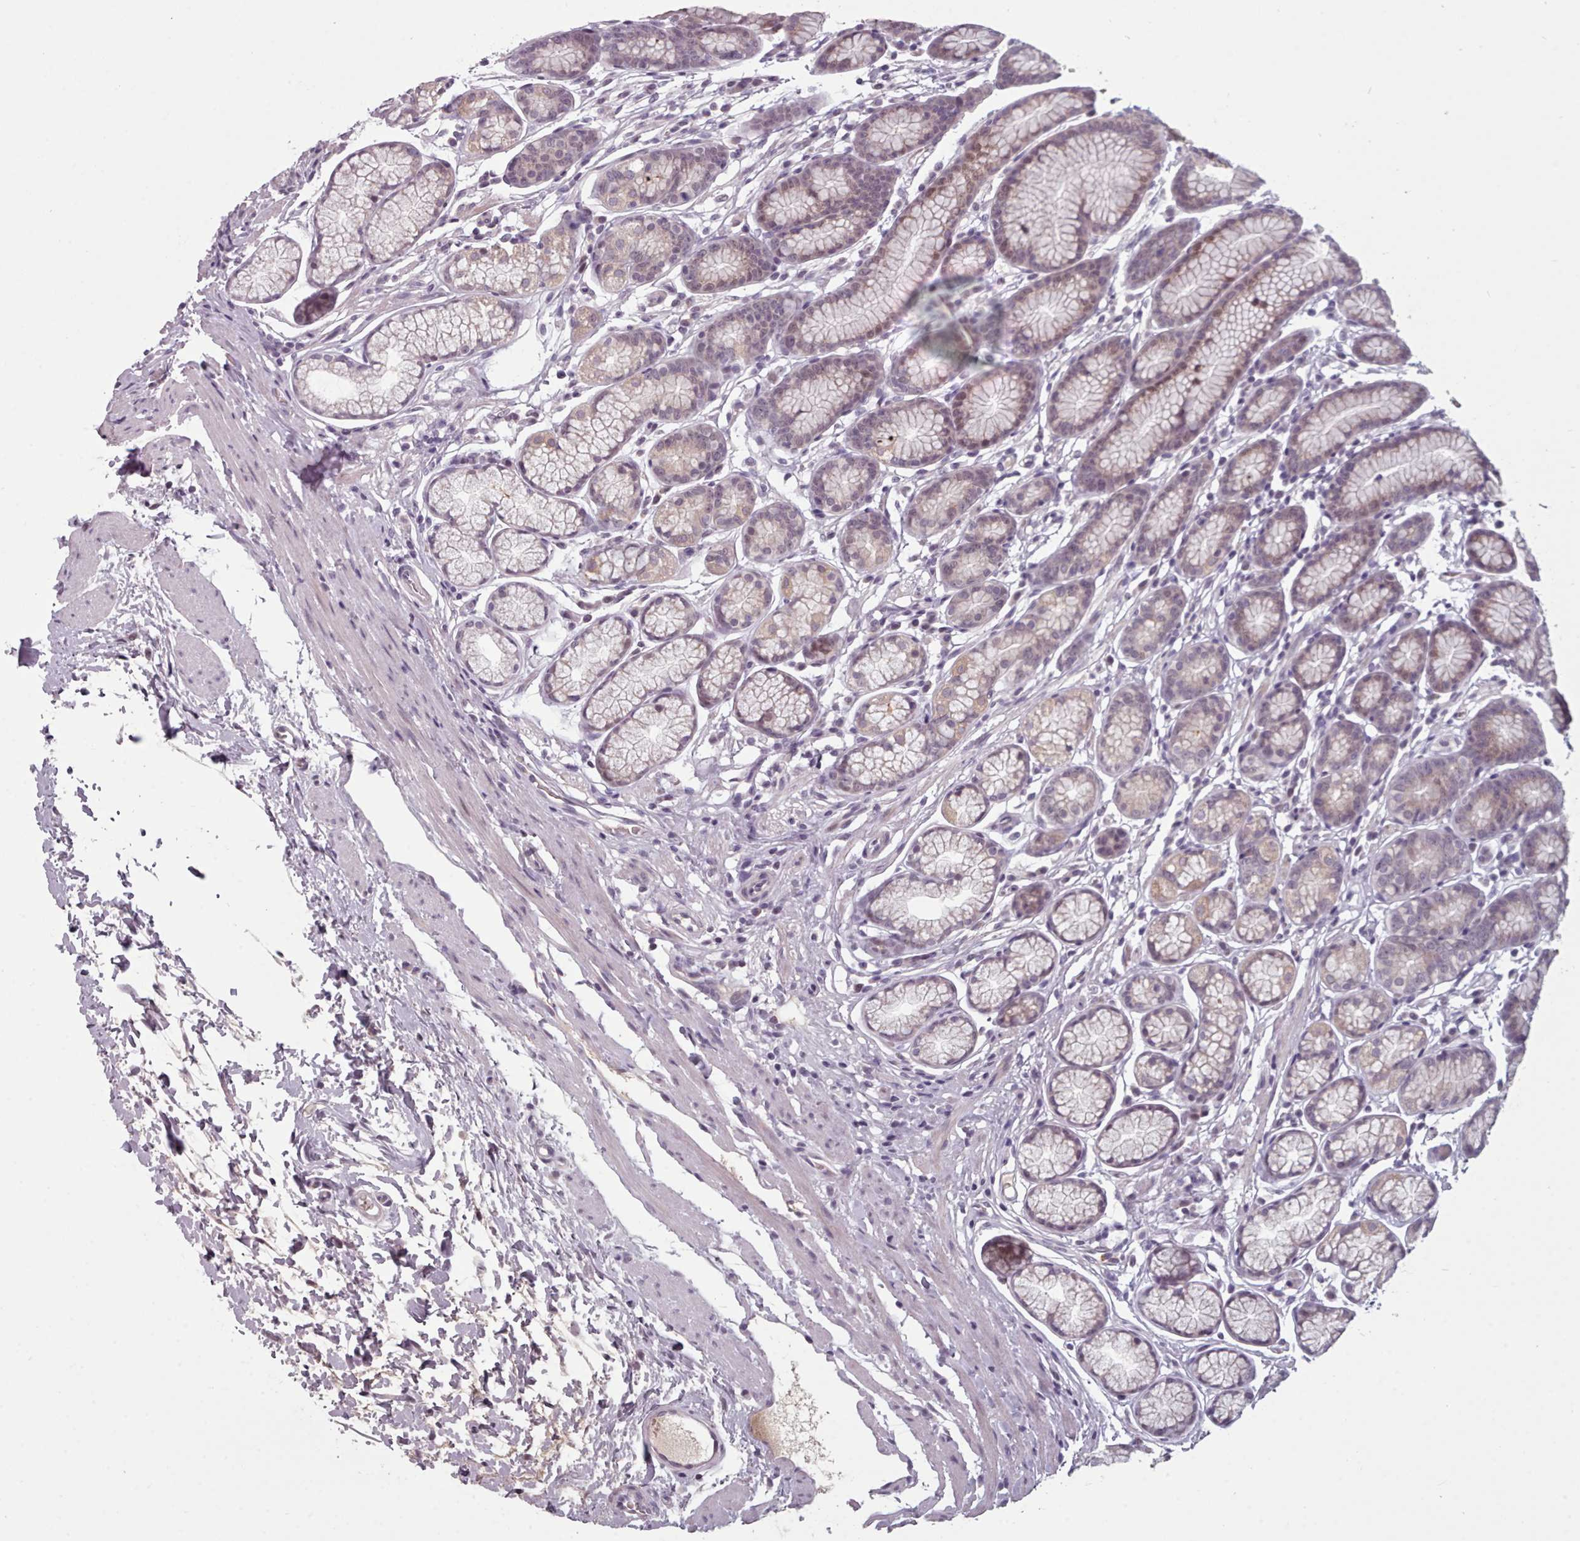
{"staining": {"intensity": "weak", "quantity": "25%-75%", "location": "cytoplasmic/membranous,nuclear"}, "tissue": "stomach", "cell_type": "Glandular cells", "image_type": "normal", "snomed": [{"axis": "morphology", "description": "Normal tissue, NOS"}, {"axis": "topography", "description": "Stomach"}], "caption": "The micrograph demonstrates a brown stain indicating the presence of a protein in the cytoplasmic/membranous,nuclear of glandular cells in stomach. (IHC, brightfield microscopy, high magnification).", "gene": "PBX4", "patient": {"sex": "male", "age": 42}}